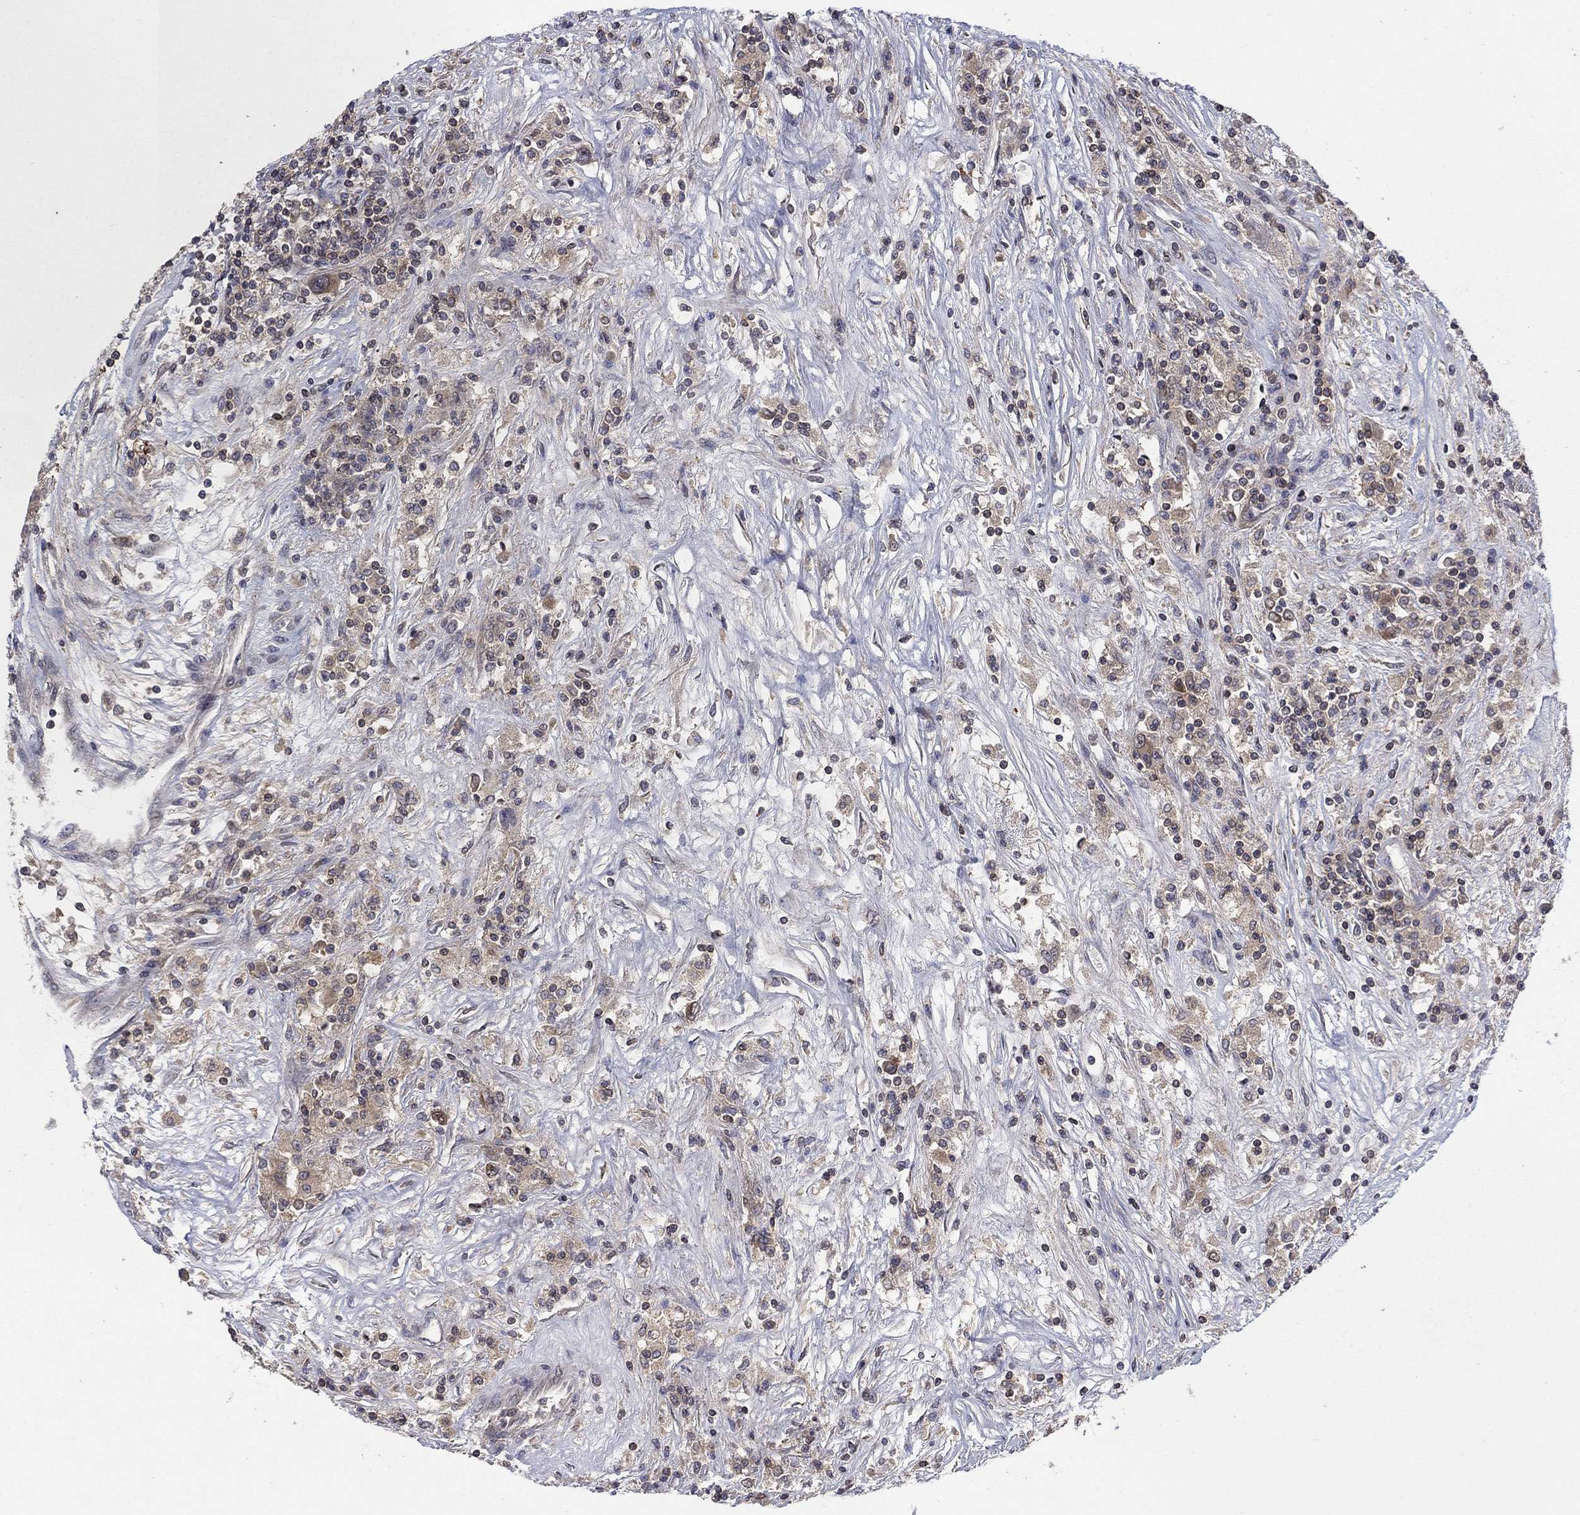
{"staining": {"intensity": "moderate", "quantity": "<25%", "location": "cytoplasmic/membranous"}, "tissue": "renal cancer", "cell_type": "Tumor cells", "image_type": "cancer", "snomed": [{"axis": "morphology", "description": "Adenocarcinoma, NOS"}, {"axis": "topography", "description": "Kidney"}], "caption": "Tumor cells display low levels of moderate cytoplasmic/membranous staining in about <25% of cells in human adenocarcinoma (renal).", "gene": "IAH1", "patient": {"sex": "female", "age": 67}}